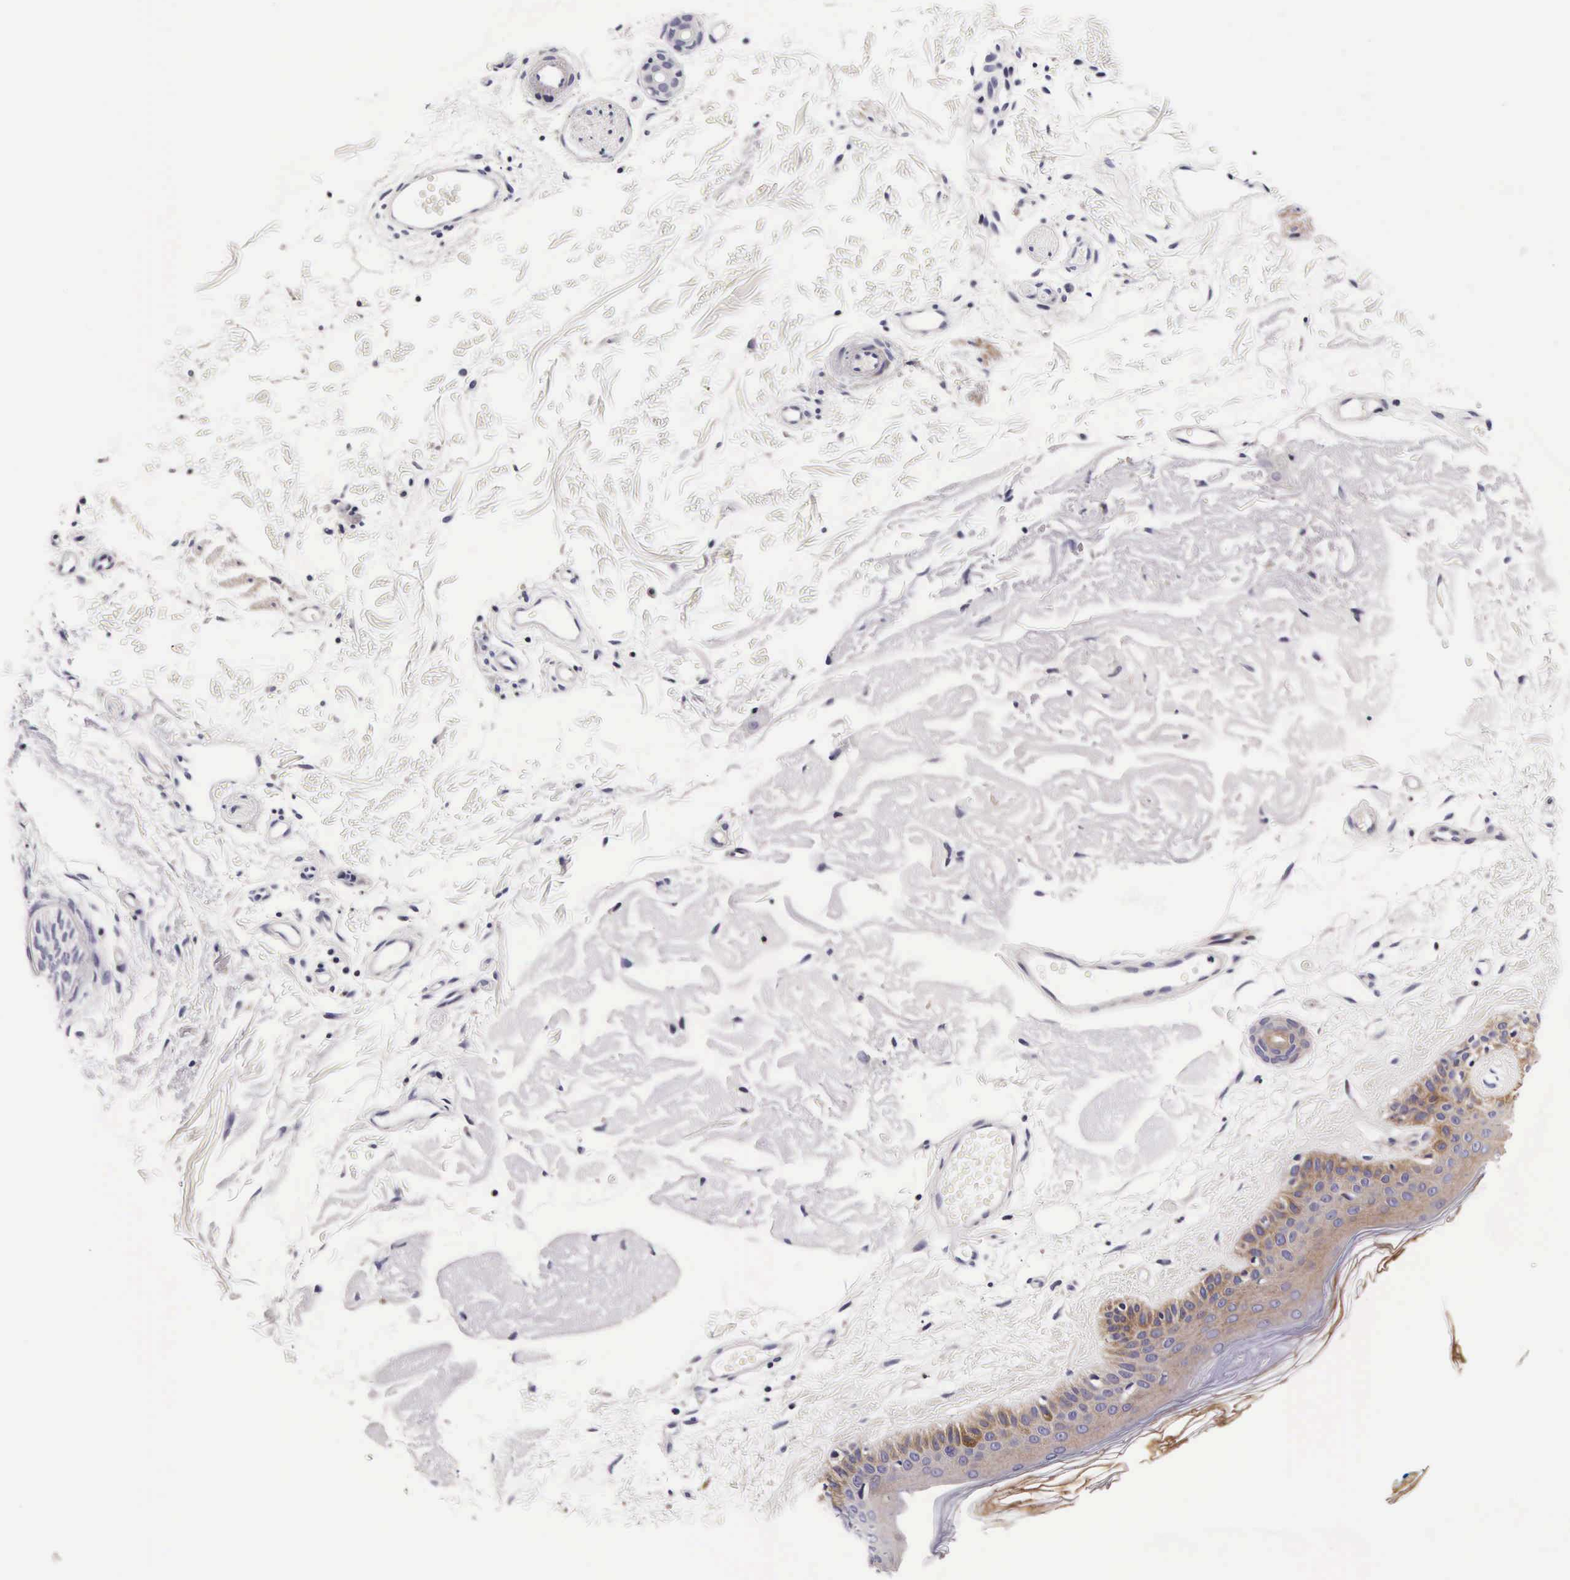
{"staining": {"intensity": "negative", "quantity": "none", "location": "none"}, "tissue": "skin", "cell_type": "Fibroblasts", "image_type": "normal", "snomed": [{"axis": "morphology", "description": "Normal tissue, NOS"}, {"axis": "topography", "description": "Skin"}], "caption": "DAB immunohistochemical staining of normal skin displays no significant staining in fibroblasts. (DAB (3,3'-diaminobenzidine) immunohistochemistry (IHC) with hematoxylin counter stain).", "gene": "UPRT", "patient": {"sex": "male", "age": 83}}